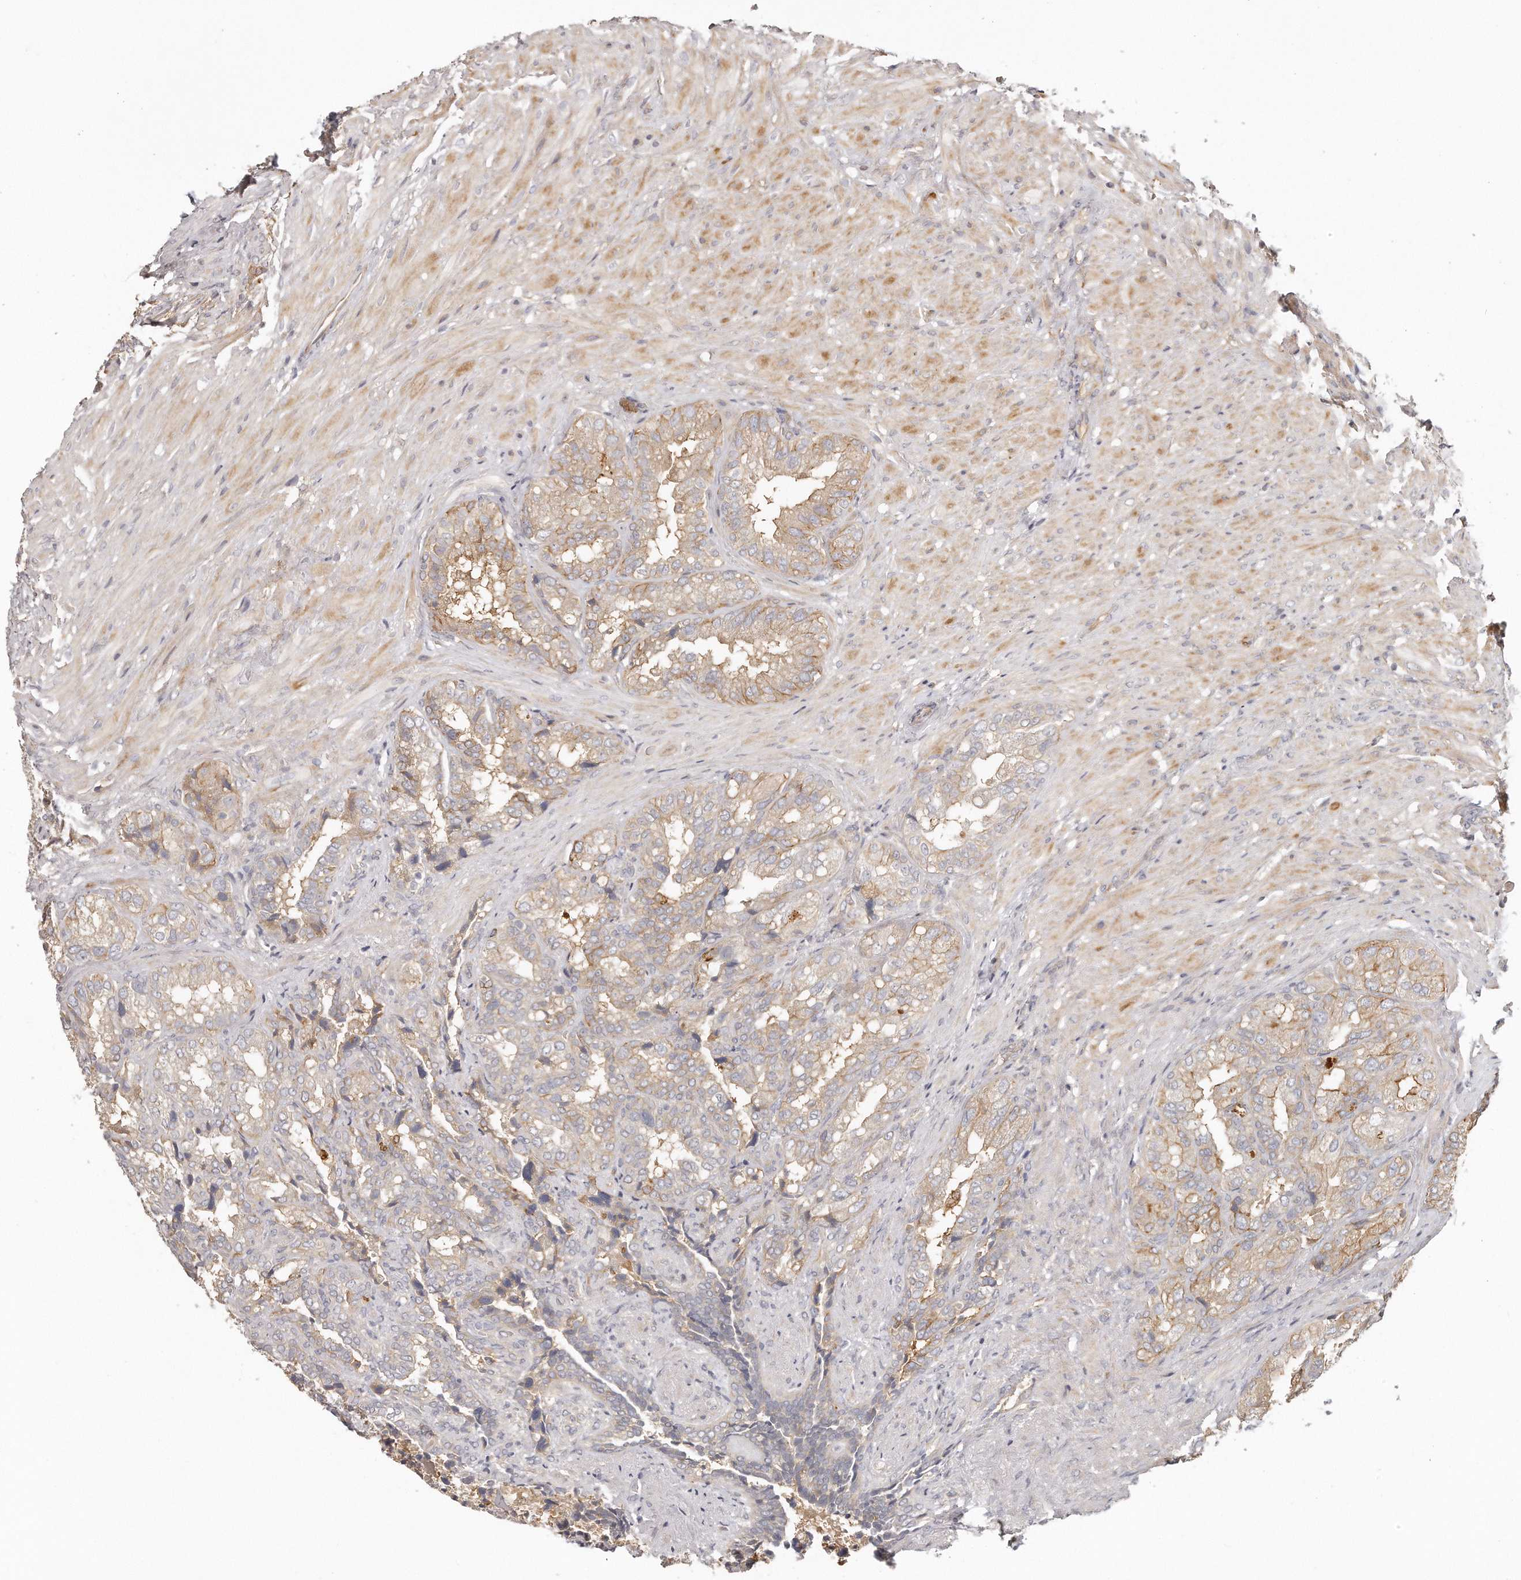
{"staining": {"intensity": "weak", "quantity": "25%-75%", "location": "cytoplasmic/membranous"}, "tissue": "seminal vesicle", "cell_type": "Glandular cells", "image_type": "normal", "snomed": [{"axis": "morphology", "description": "Normal tissue, NOS"}, {"axis": "topography", "description": "Prostate"}, {"axis": "topography", "description": "Seminal veicle"}], "caption": "Seminal vesicle stained with DAB (3,3'-diaminobenzidine) immunohistochemistry displays low levels of weak cytoplasmic/membranous expression in about 25%-75% of glandular cells.", "gene": "TTLL4", "patient": {"sex": "male", "age": 68}}